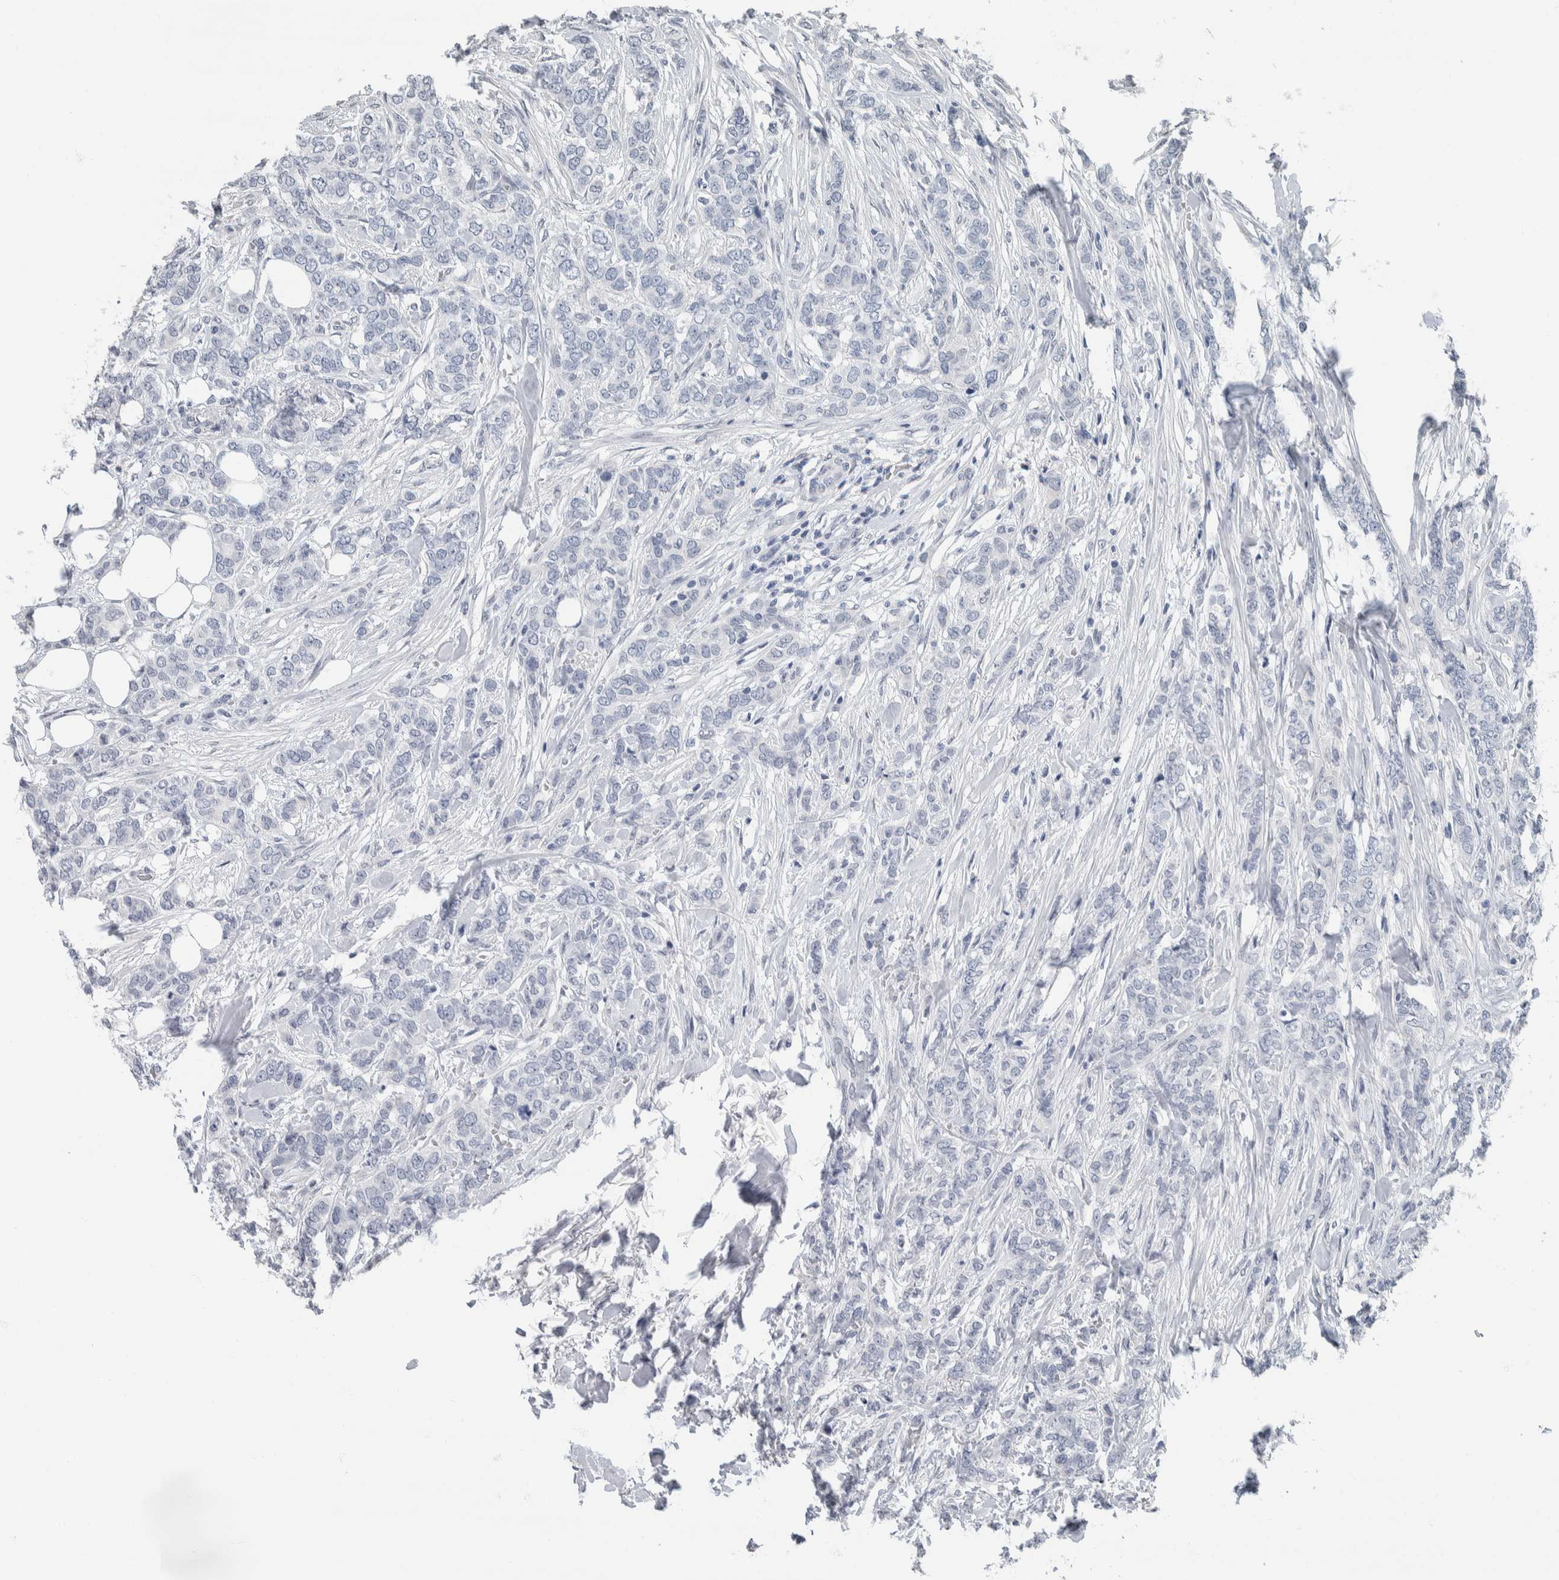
{"staining": {"intensity": "negative", "quantity": "none", "location": "none"}, "tissue": "breast cancer", "cell_type": "Tumor cells", "image_type": "cancer", "snomed": [{"axis": "morphology", "description": "Lobular carcinoma"}, {"axis": "topography", "description": "Skin"}, {"axis": "topography", "description": "Breast"}], "caption": "Immunohistochemistry histopathology image of breast cancer stained for a protein (brown), which reveals no expression in tumor cells.", "gene": "NEFM", "patient": {"sex": "female", "age": 46}}